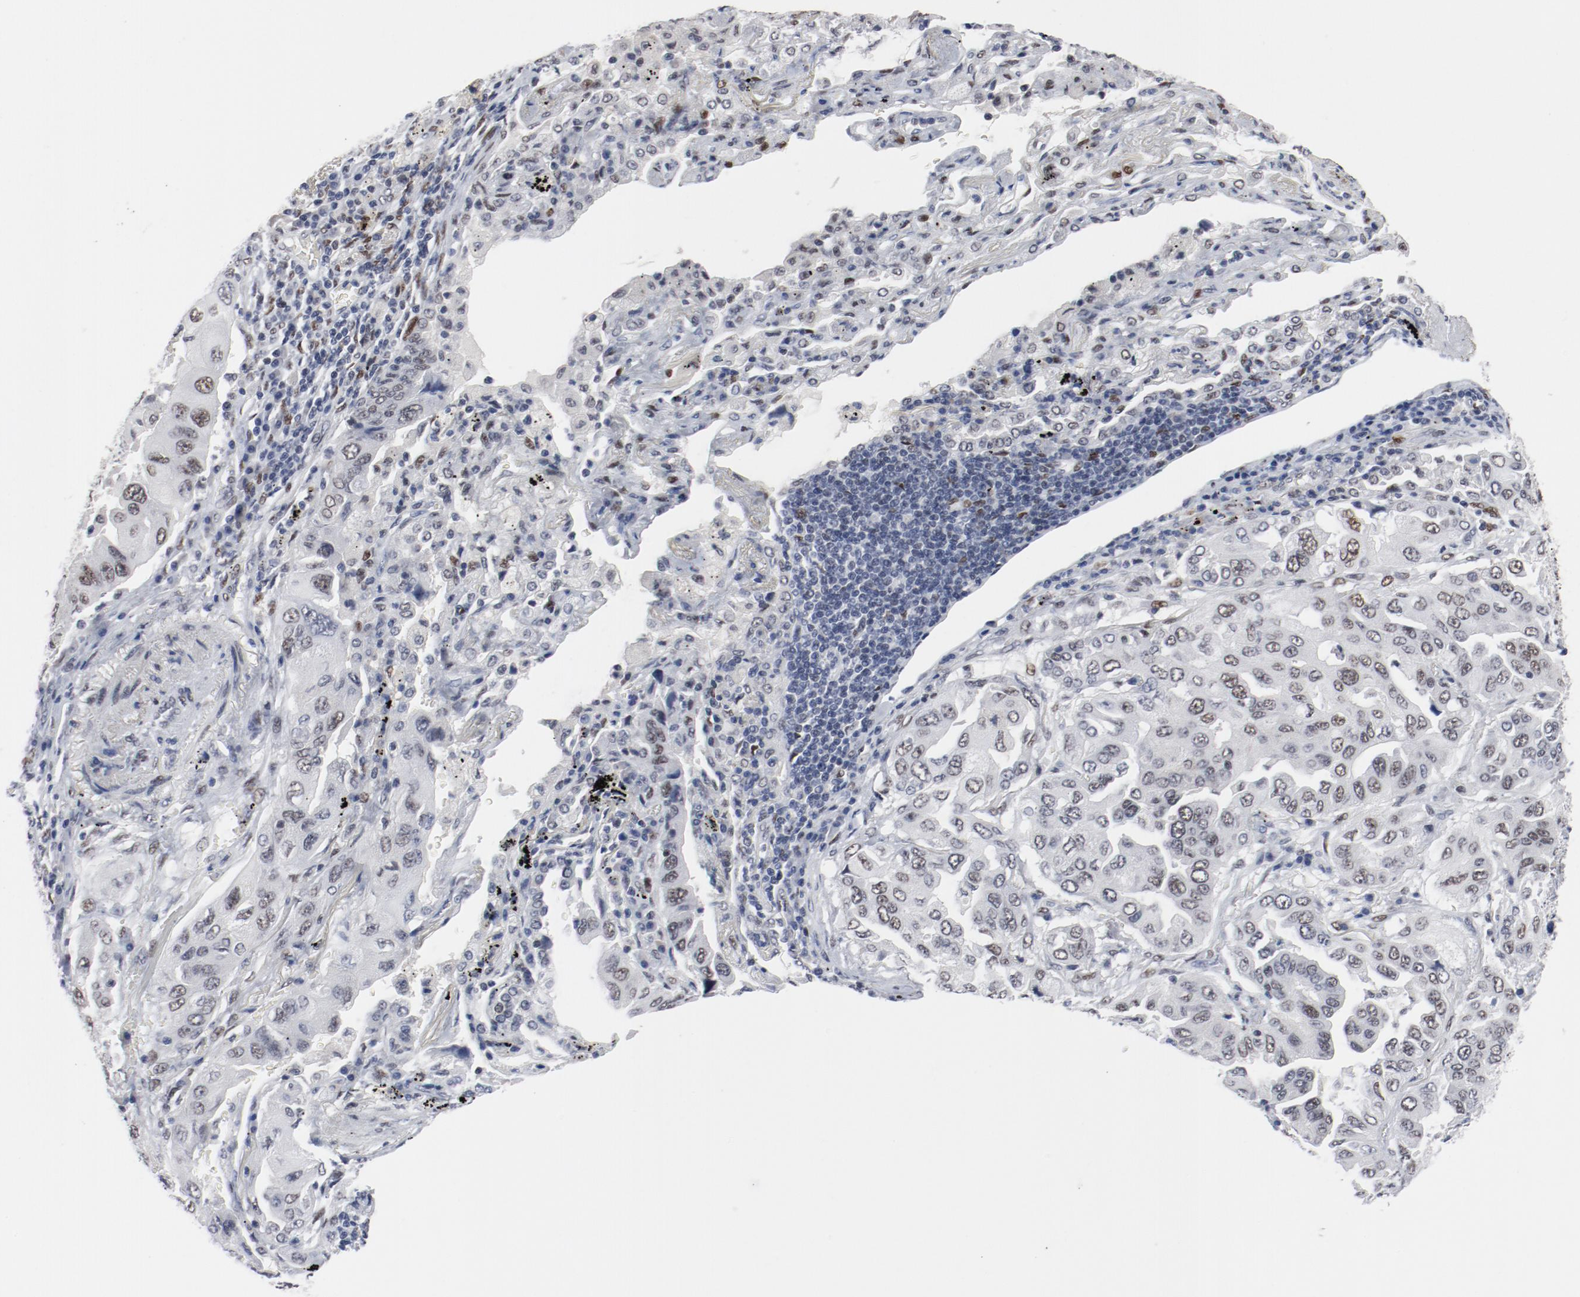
{"staining": {"intensity": "moderate", "quantity": ">75%", "location": "nuclear"}, "tissue": "lung cancer", "cell_type": "Tumor cells", "image_type": "cancer", "snomed": [{"axis": "morphology", "description": "Adenocarcinoma, NOS"}, {"axis": "topography", "description": "Lung"}], "caption": "Protein staining by IHC reveals moderate nuclear expression in about >75% of tumor cells in lung cancer.", "gene": "ARNT", "patient": {"sex": "female", "age": 65}}